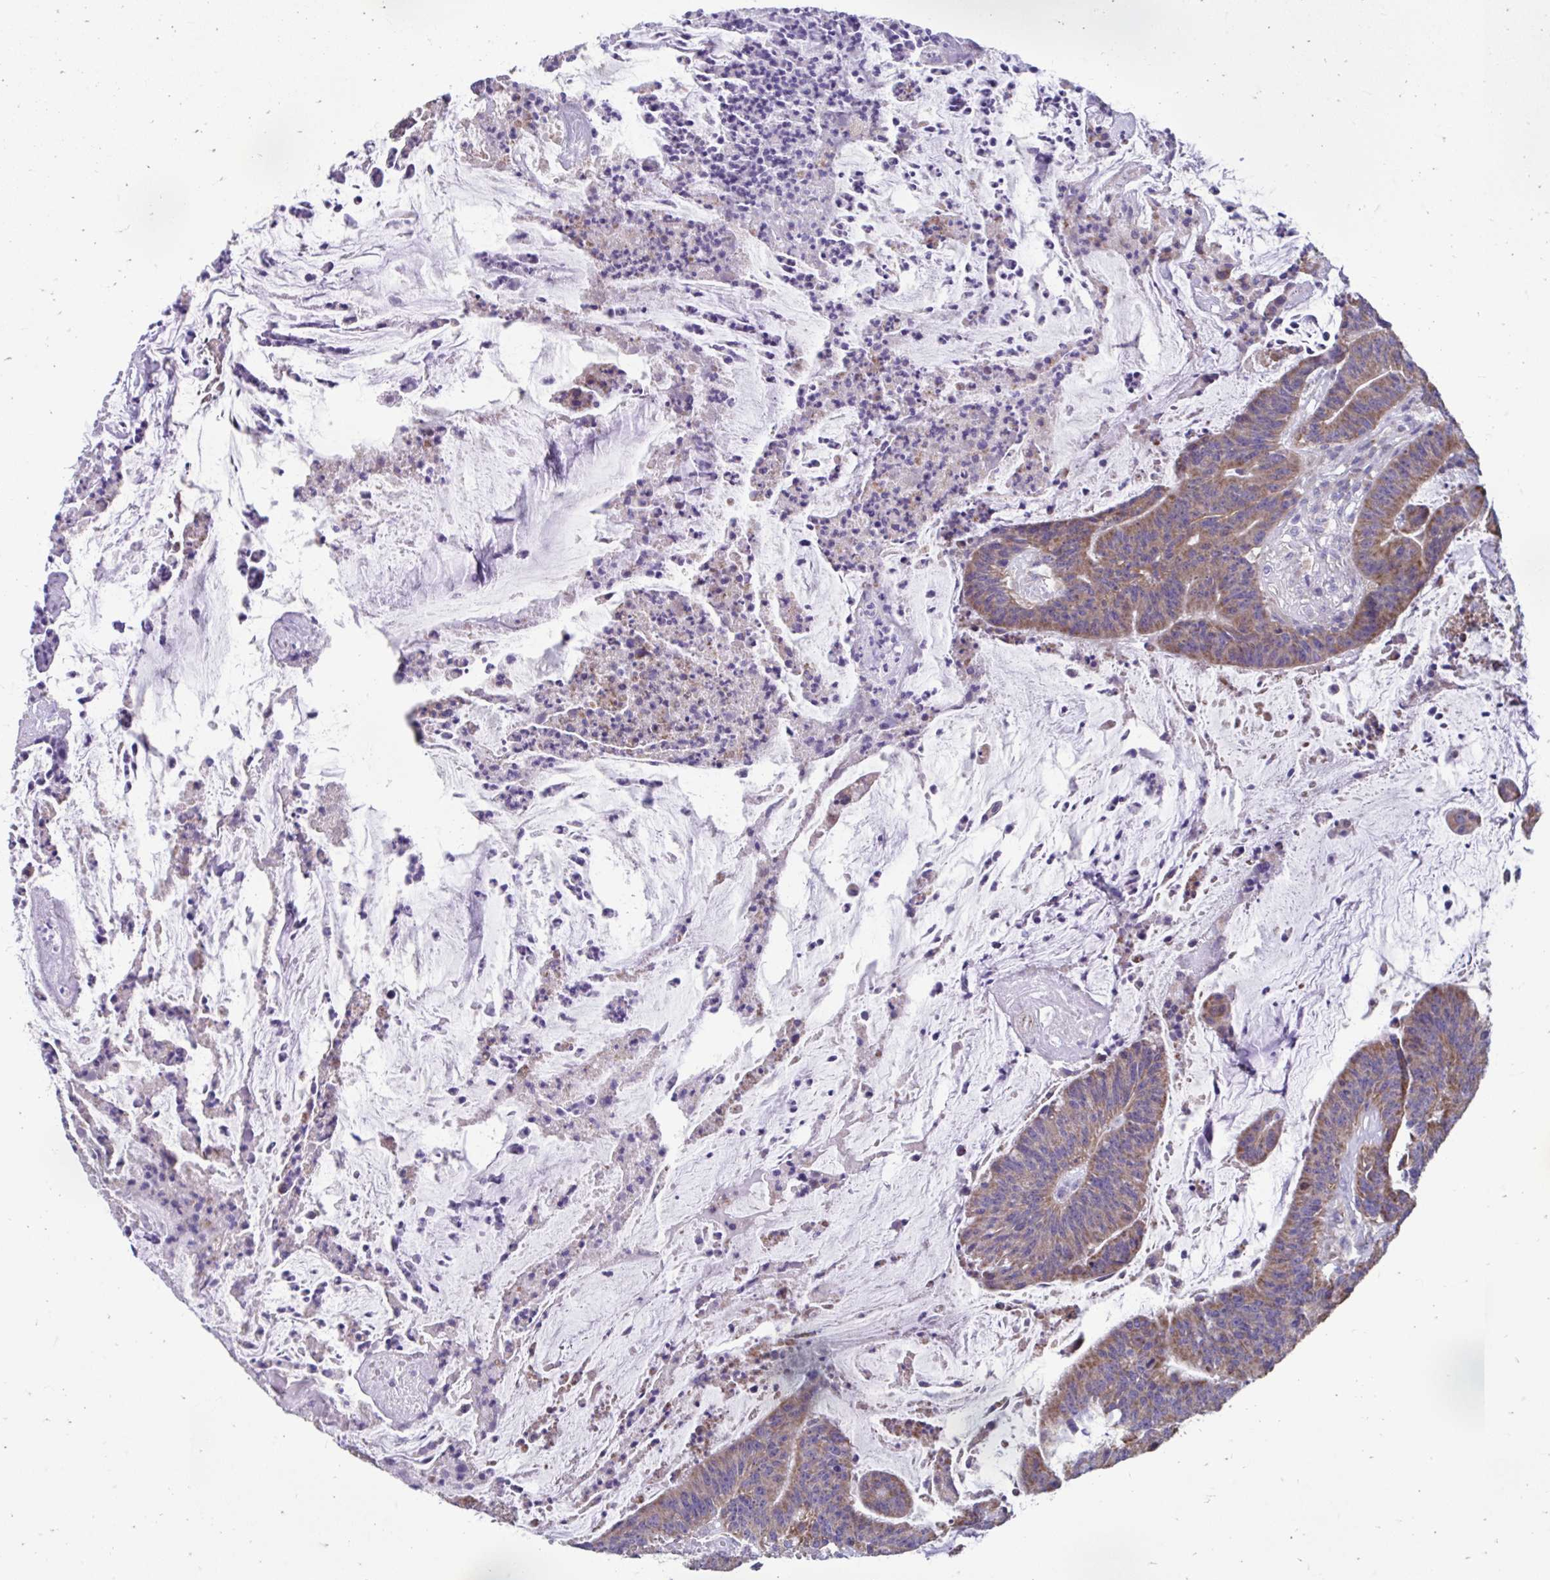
{"staining": {"intensity": "moderate", "quantity": ">75%", "location": "cytoplasmic/membranous"}, "tissue": "colorectal cancer", "cell_type": "Tumor cells", "image_type": "cancer", "snomed": [{"axis": "morphology", "description": "Adenocarcinoma, NOS"}, {"axis": "topography", "description": "Colon"}], "caption": "An IHC image of tumor tissue is shown. Protein staining in brown shows moderate cytoplasmic/membranous positivity in colorectal cancer (adenocarcinoma) within tumor cells.", "gene": "LINGO4", "patient": {"sex": "female", "age": 78}}